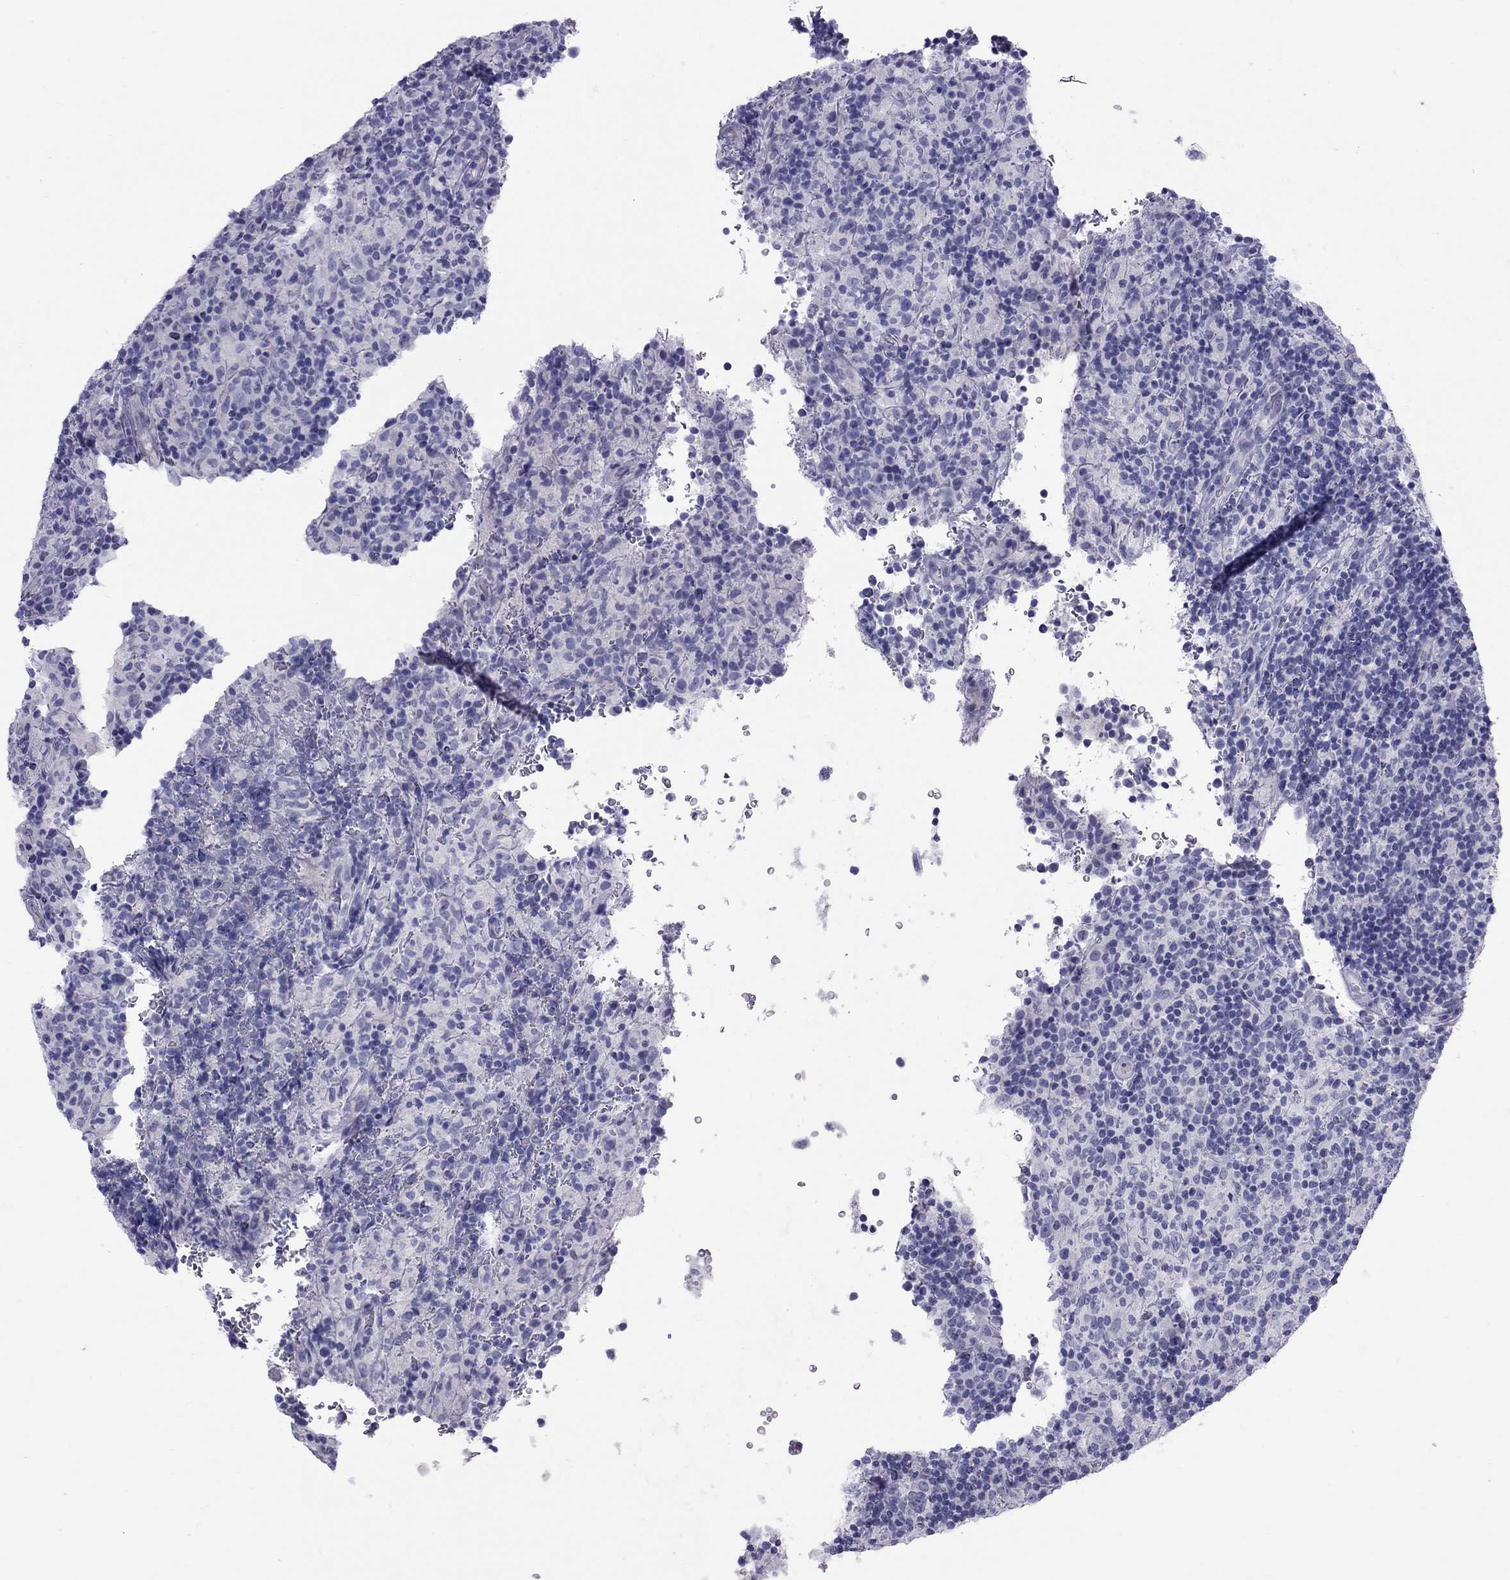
{"staining": {"intensity": "negative", "quantity": "none", "location": "none"}, "tissue": "lymphoma", "cell_type": "Tumor cells", "image_type": "cancer", "snomed": [{"axis": "morphology", "description": "Hodgkin's disease, NOS"}, {"axis": "topography", "description": "Lymph node"}], "caption": "Immunohistochemistry of lymphoma displays no expression in tumor cells. (DAB immunohistochemistry visualized using brightfield microscopy, high magnification).", "gene": "FSCN3", "patient": {"sex": "male", "age": 70}}